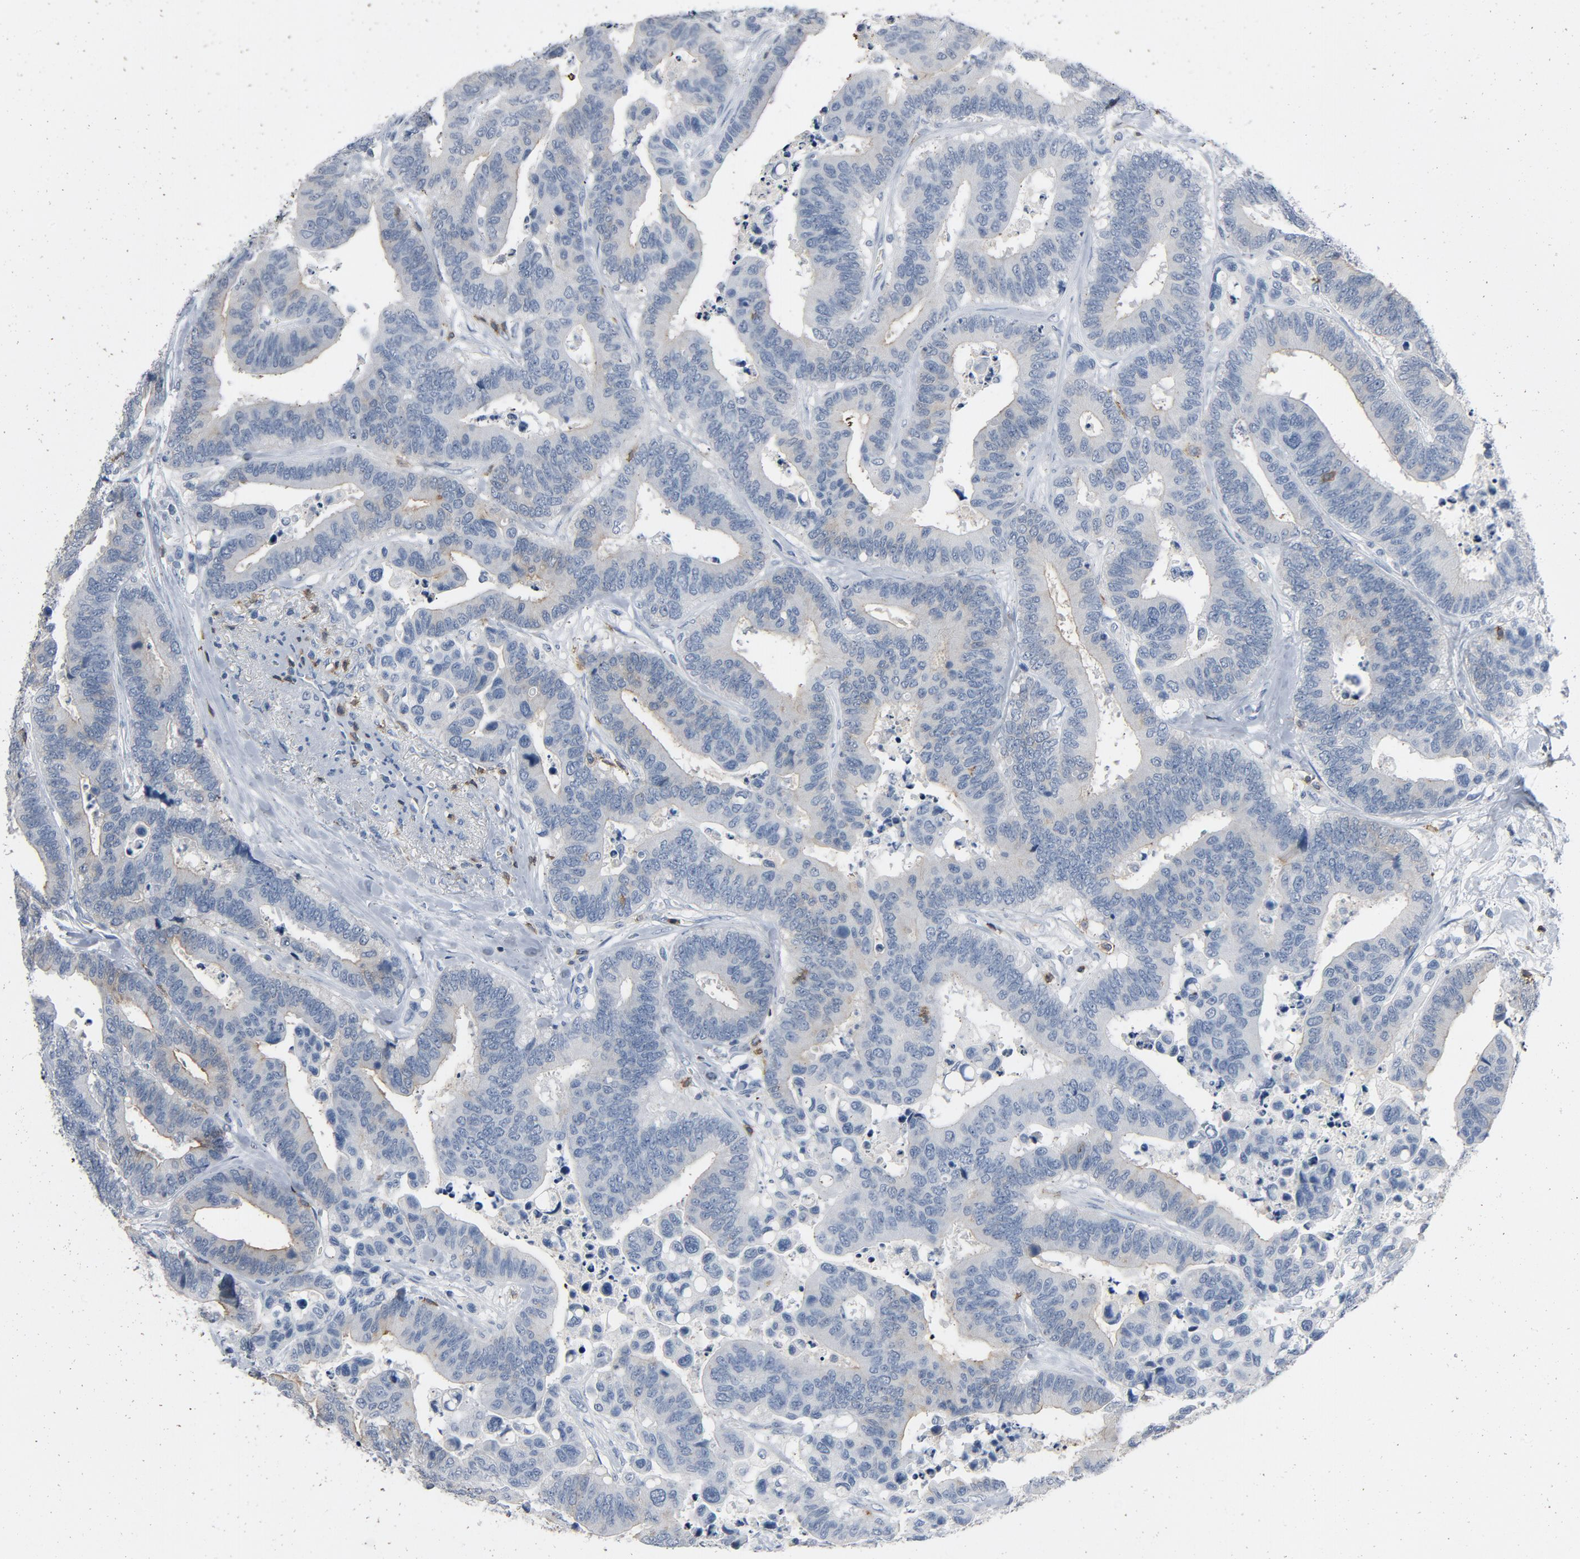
{"staining": {"intensity": "weak", "quantity": "<25%", "location": "cytoplasmic/membranous"}, "tissue": "colorectal cancer", "cell_type": "Tumor cells", "image_type": "cancer", "snomed": [{"axis": "morphology", "description": "Adenocarcinoma, NOS"}, {"axis": "topography", "description": "Colon"}], "caption": "Adenocarcinoma (colorectal) was stained to show a protein in brown. There is no significant staining in tumor cells.", "gene": "LCK", "patient": {"sex": "male", "age": 82}}